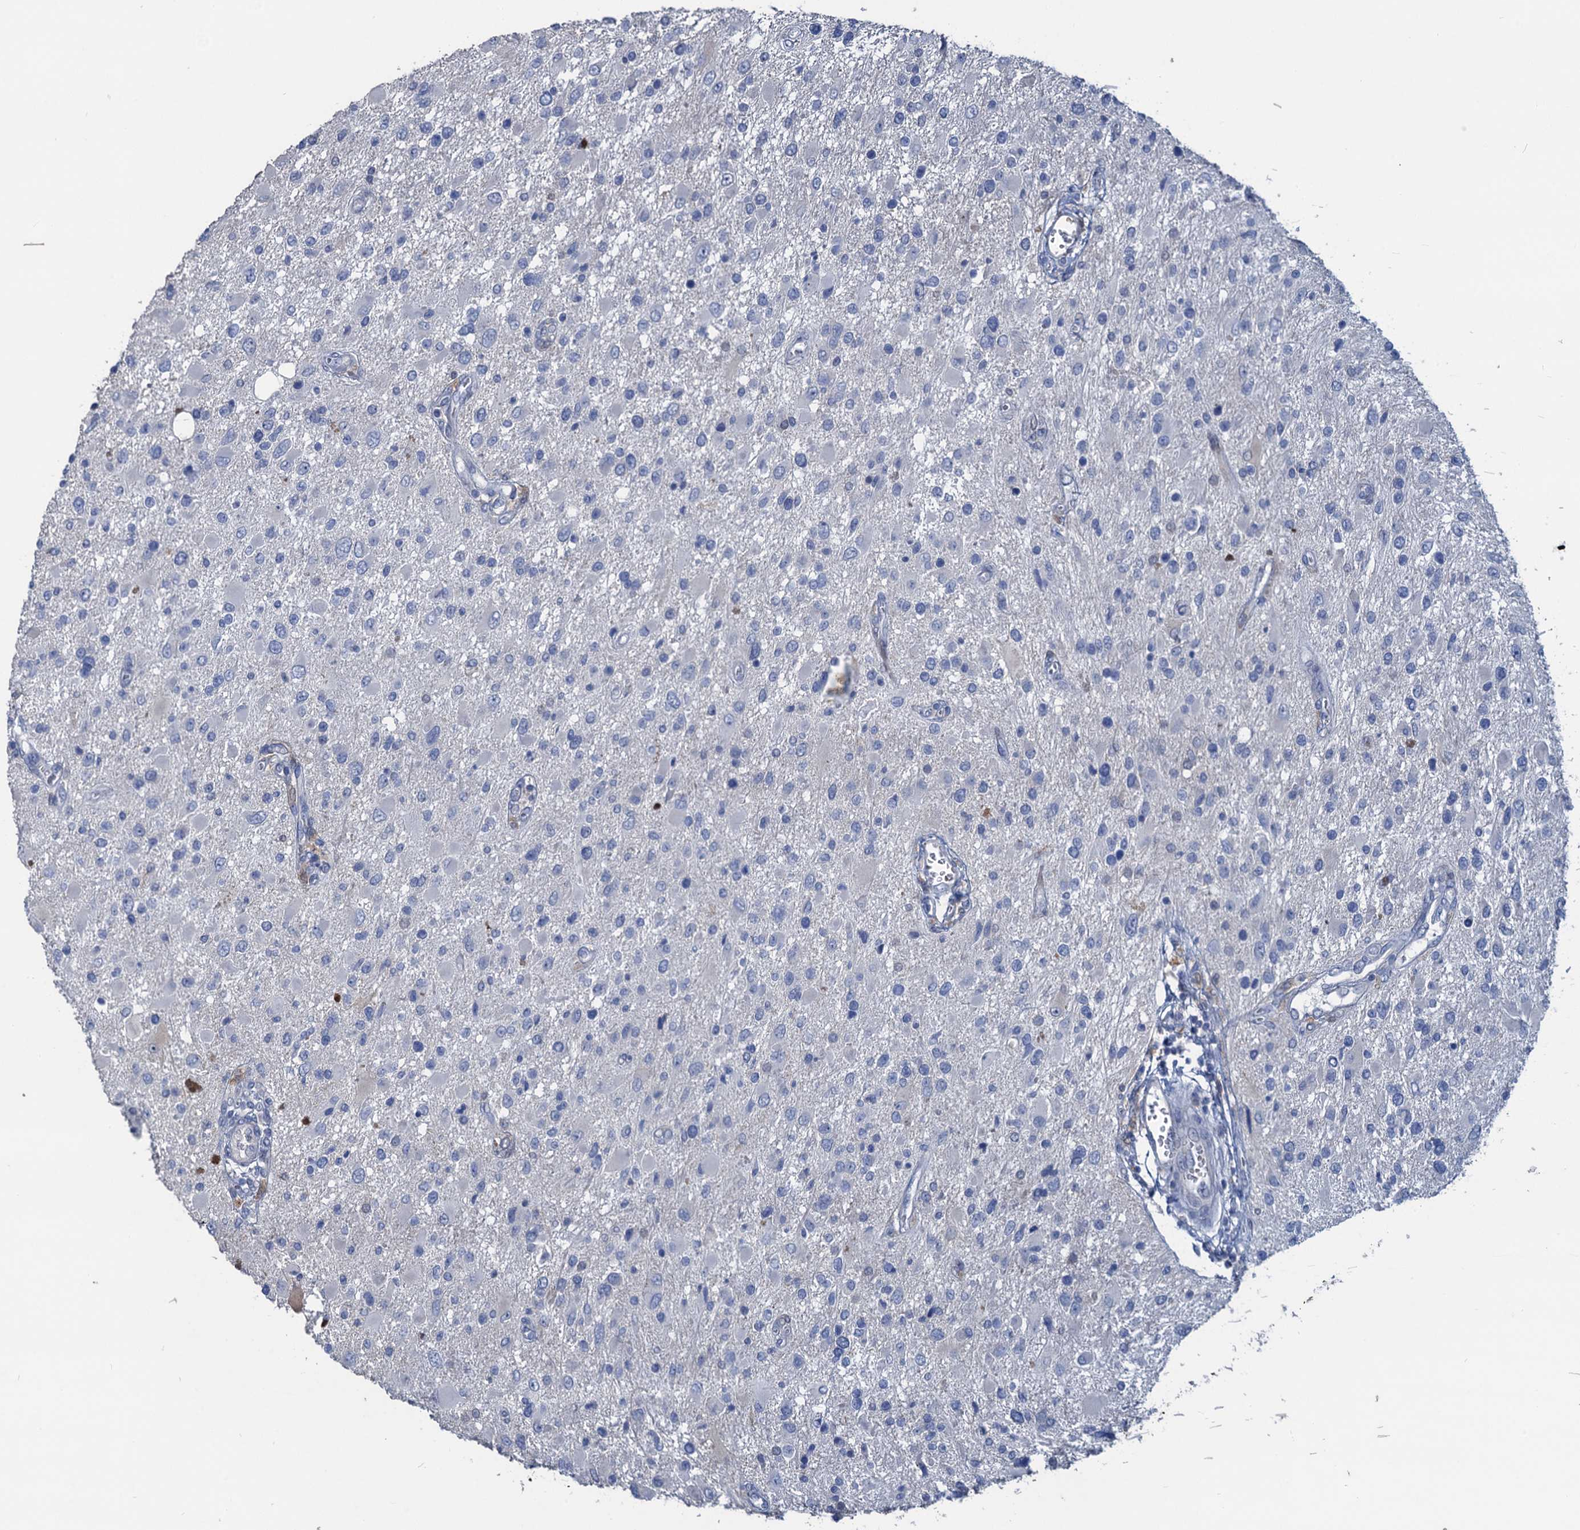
{"staining": {"intensity": "negative", "quantity": "none", "location": "none"}, "tissue": "glioma", "cell_type": "Tumor cells", "image_type": "cancer", "snomed": [{"axis": "morphology", "description": "Glioma, malignant, High grade"}, {"axis": "topography", "description": "Brain"}], "caption": "Malignant glioma (high-grade) was stained to show a protein in brown. There is no significant positivity in tumor cells. (Stains: DAB (3,3'-diaminobenzidine) IHC with hematoxylin counter stain, Microscopy: brightfield microscopy at high magnification).", "gene": "RTKN2", "patient": {"sex": "male", "age": 53}}